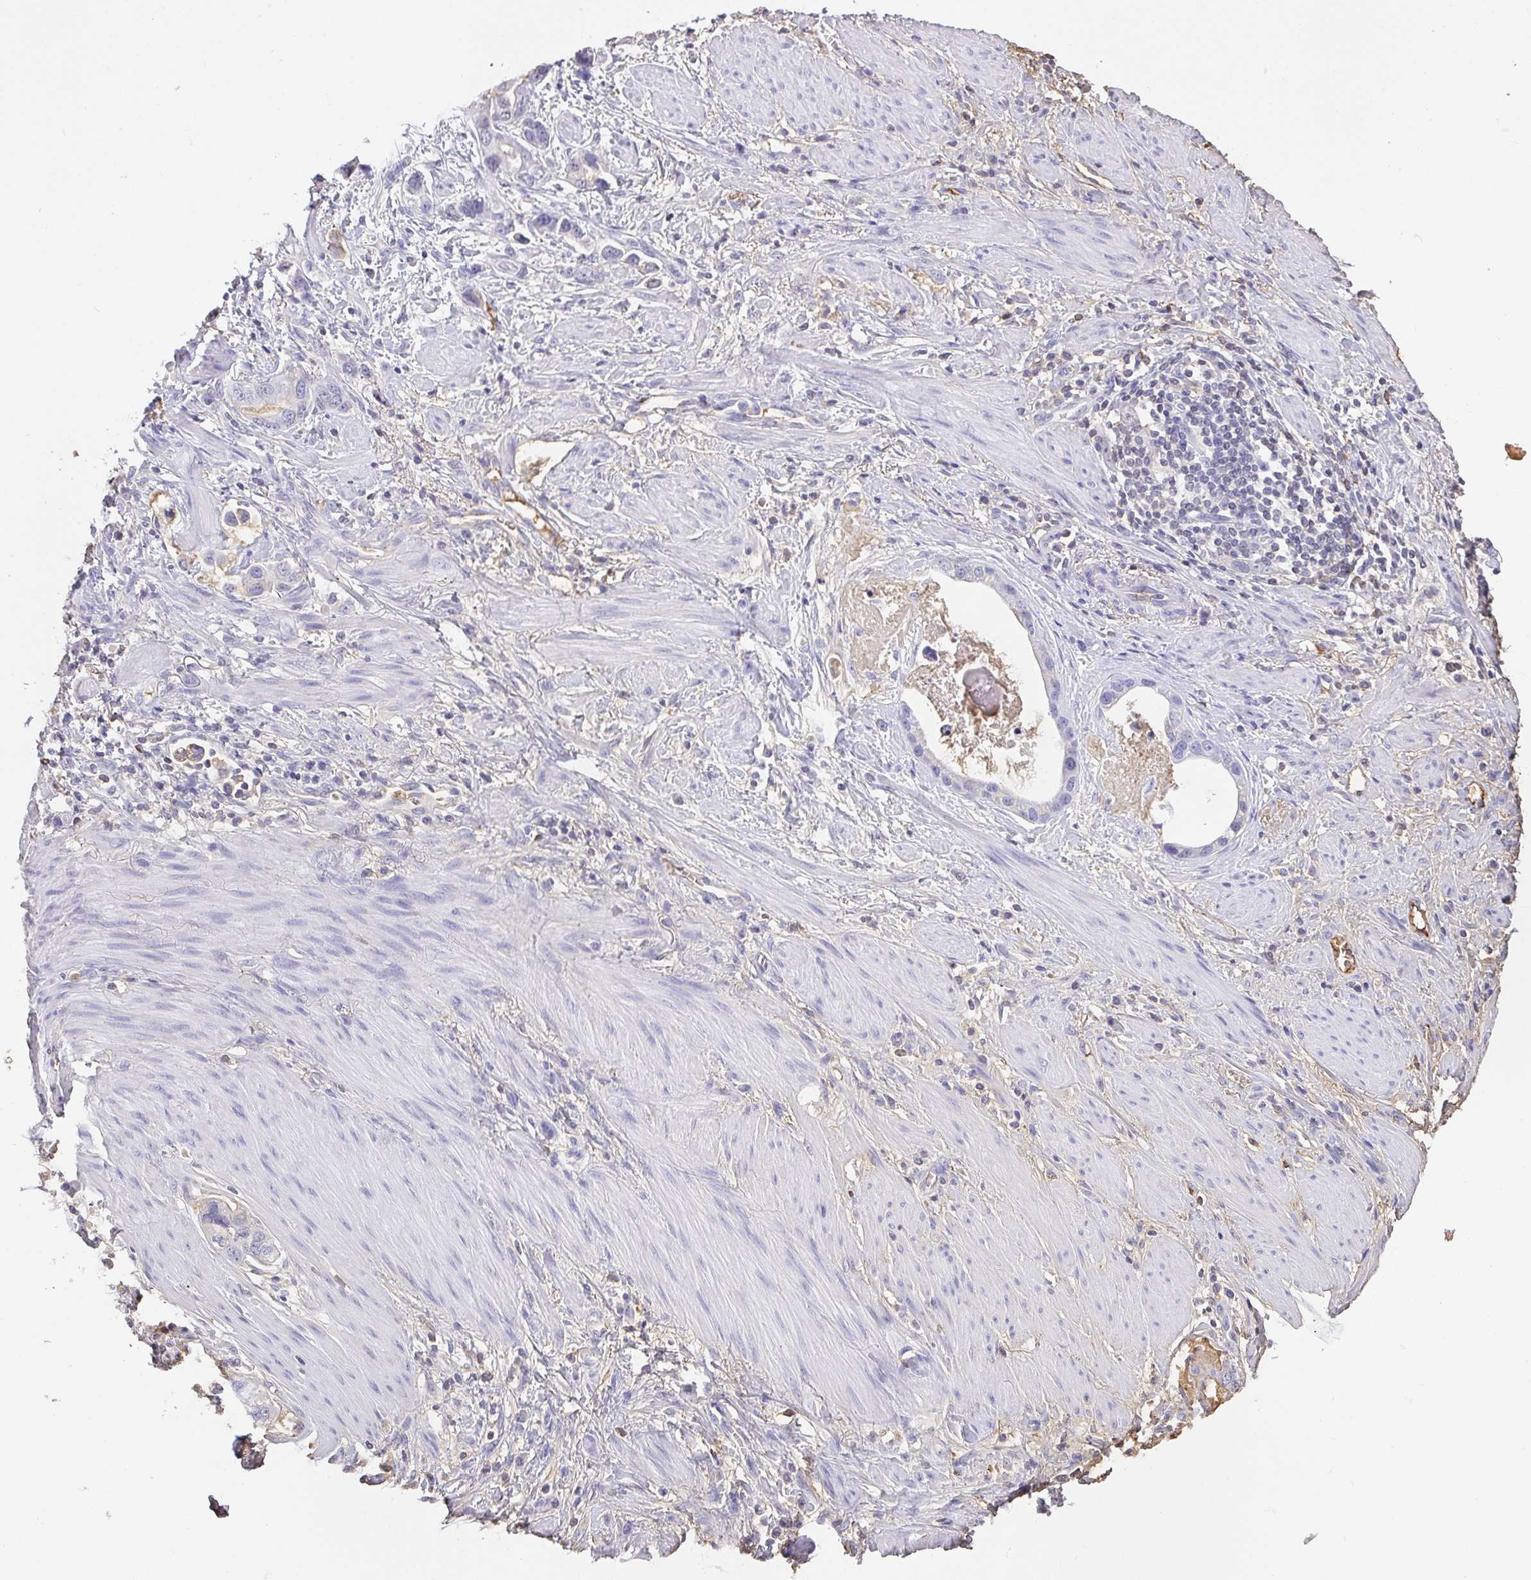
{"staining": {"intensity": "negative", "quantity": "none", "location": "none"}, "tissue": "stomach cancer", "cell_type": "Tumor cells", "image_type": "cancer", "snomed": [{"axis": "morphology", "description": "Adenocarcinoma, NOS"}, {"axis": "topography", "description": "Stomach, lower"}], "caption": "Tumor cells are negative for protein expression in human stomach cancer. The staining was performed using DAB (3,3'-diaminobenzidine) to visualize the protein expression in brown, while the nuclei were stained in blue with hematoxylin (Magnification: 20x).", "gene": "SMYD5", "patient": {"sex": "female", "age": 93}}